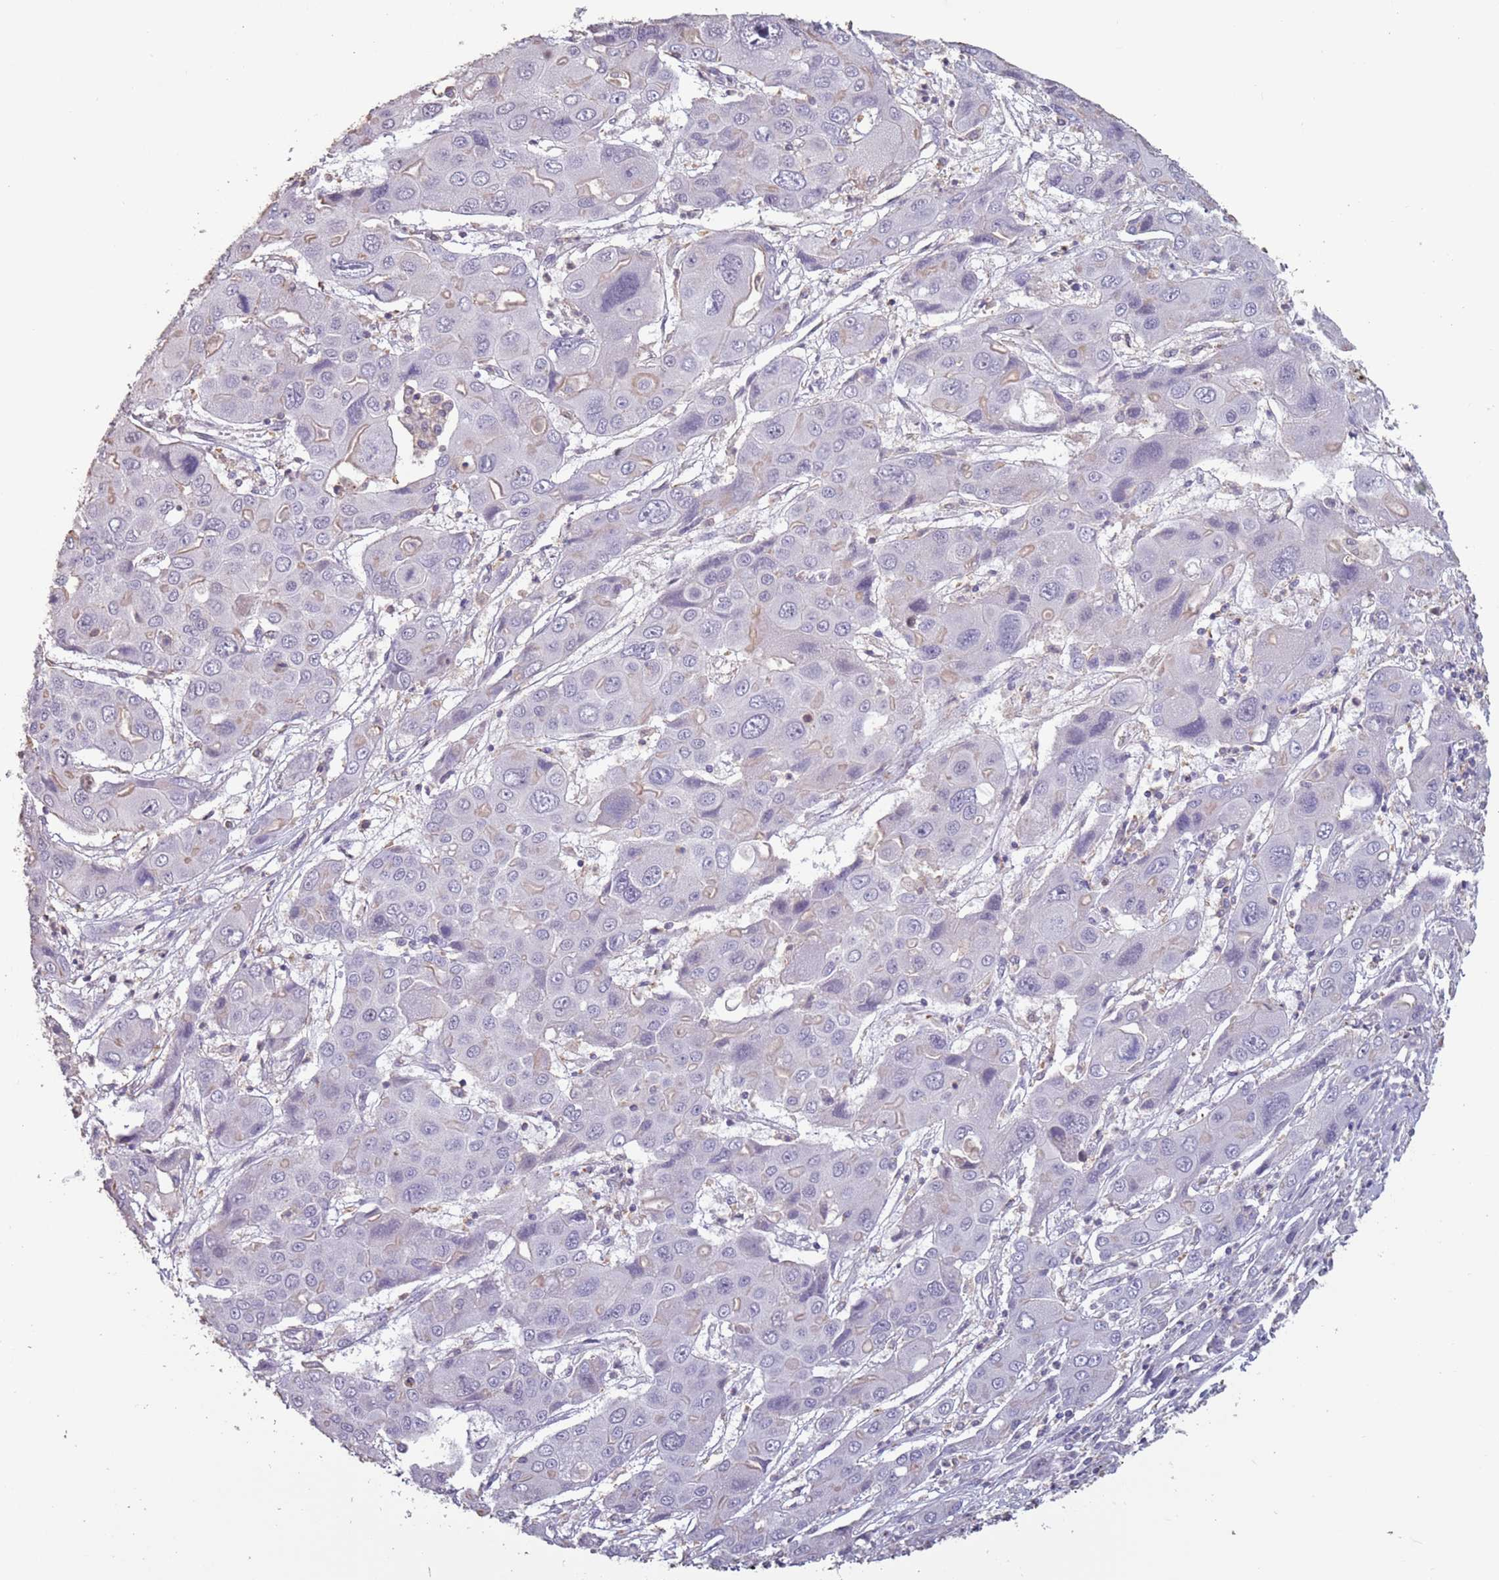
{"staining": {"intensity": "weak", "quantity": "25%-75%", "location": "cytoplasmic/membranous"}, "tissue": "liver cancer", "cell_type": "Tumor cells", "image_type": "cancer", "snomed": [{"axis": "morphology", "description": "Cholangiocarcinoma"}, {"axis": "topography", "description": "Liver"}], "caption": "Liver cancer (cholangiocarcinoma) stained for a protein demonstrates weak cytoplasmic/membranous positivity in tumor cells. The staining was performed using DAB to visualize the protein expression in brown, while the nuclei were stained in blue with hematoxylin (Magnification: 20x).", "gene": "SUN5", "patient": {"sex": "male", "age": 67}}